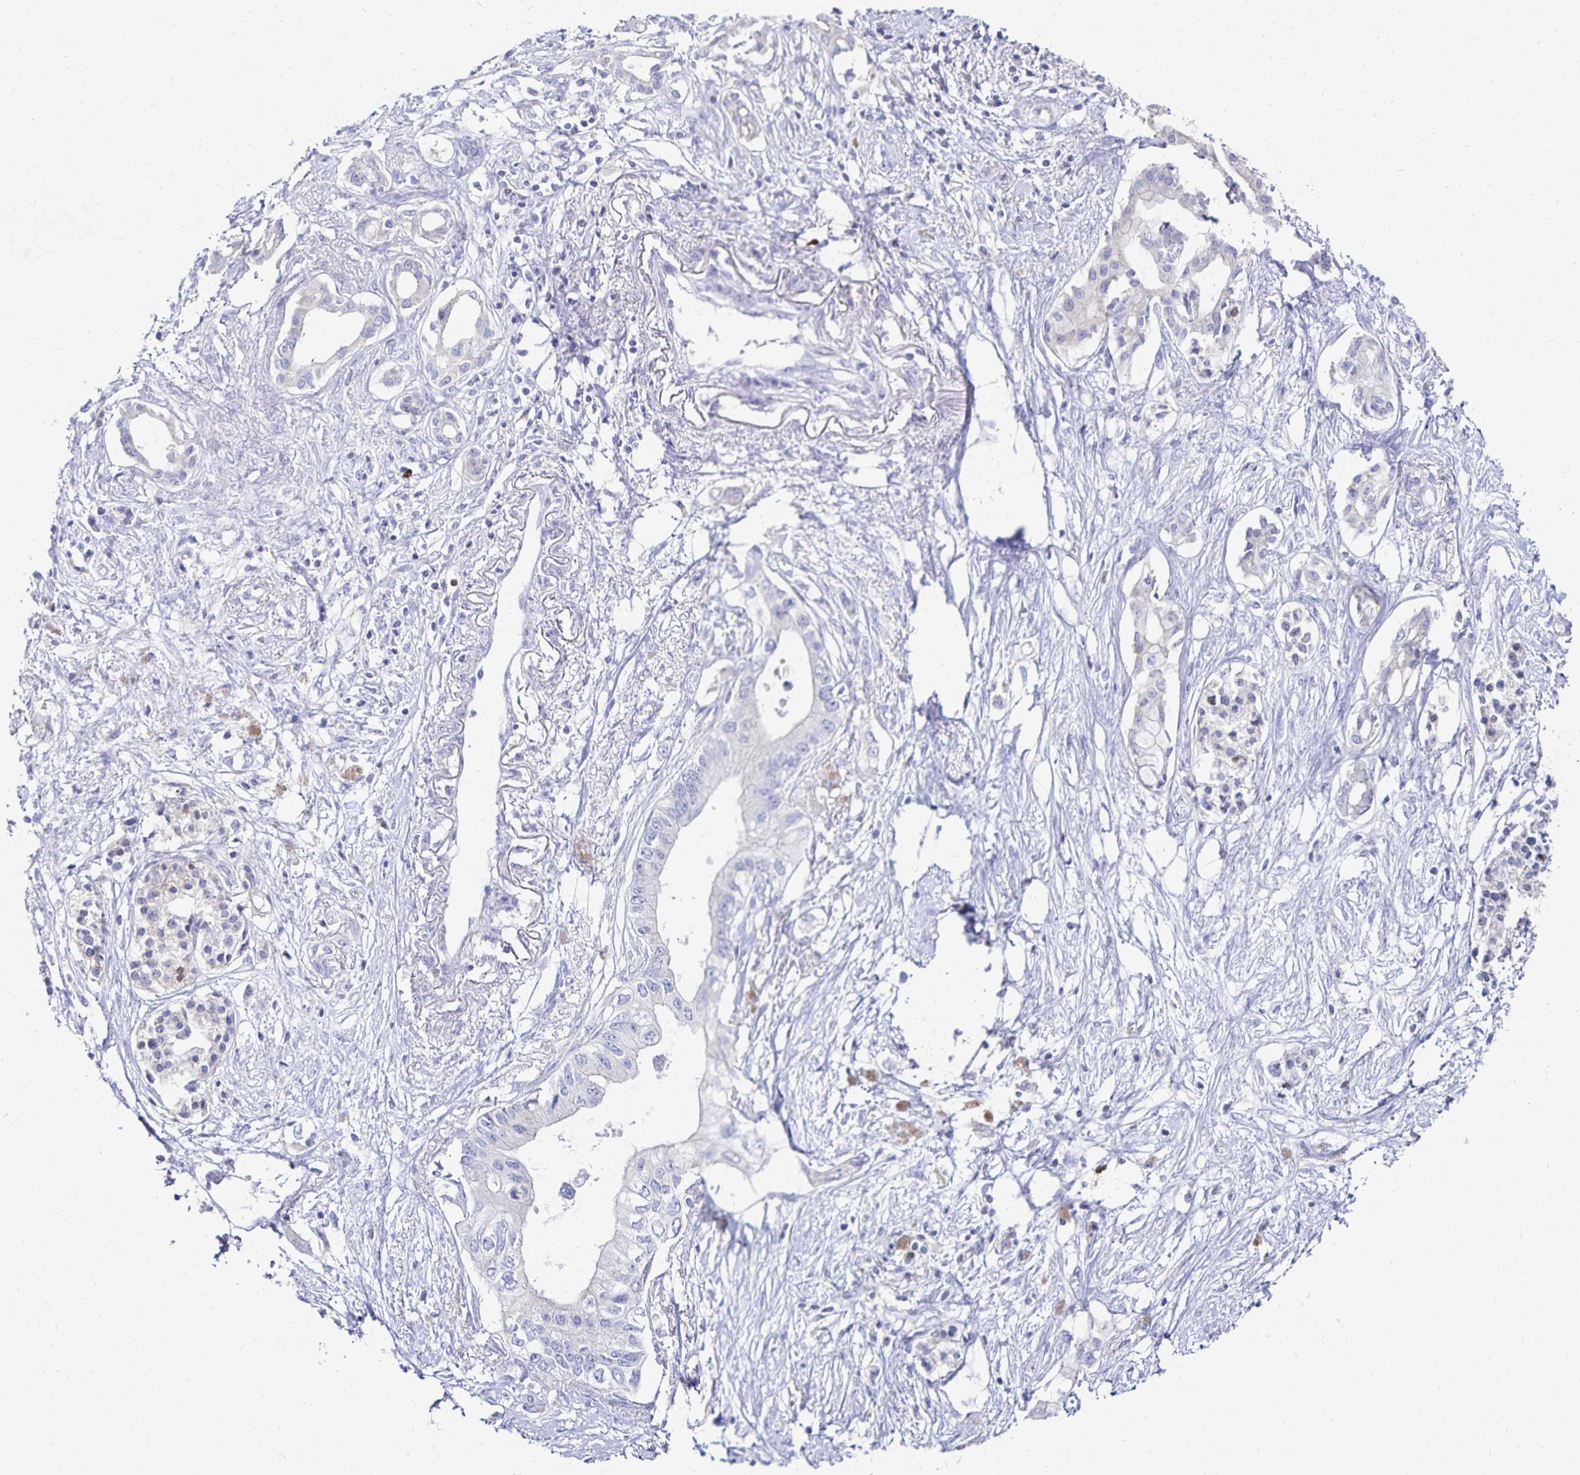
{"staining": {"intensity": "negative", "quantity": "none", "location": "none"}, "tissue": "pancreatic cancer", "cell_type": "Tumor cells", "image_type": "cancer", "snomed": [{"axis": "morphology", "description": "Adenocarcinoma, NOS"}, {"axis": "topography", "description": "Pancreas"}], "caption": "Histopathology image shows no protein staining in tumor cells of adenocarcinoma (pancreatic) tissue.", "gene": "PAX5", "patient": {"sex": "female", "age": 63}}